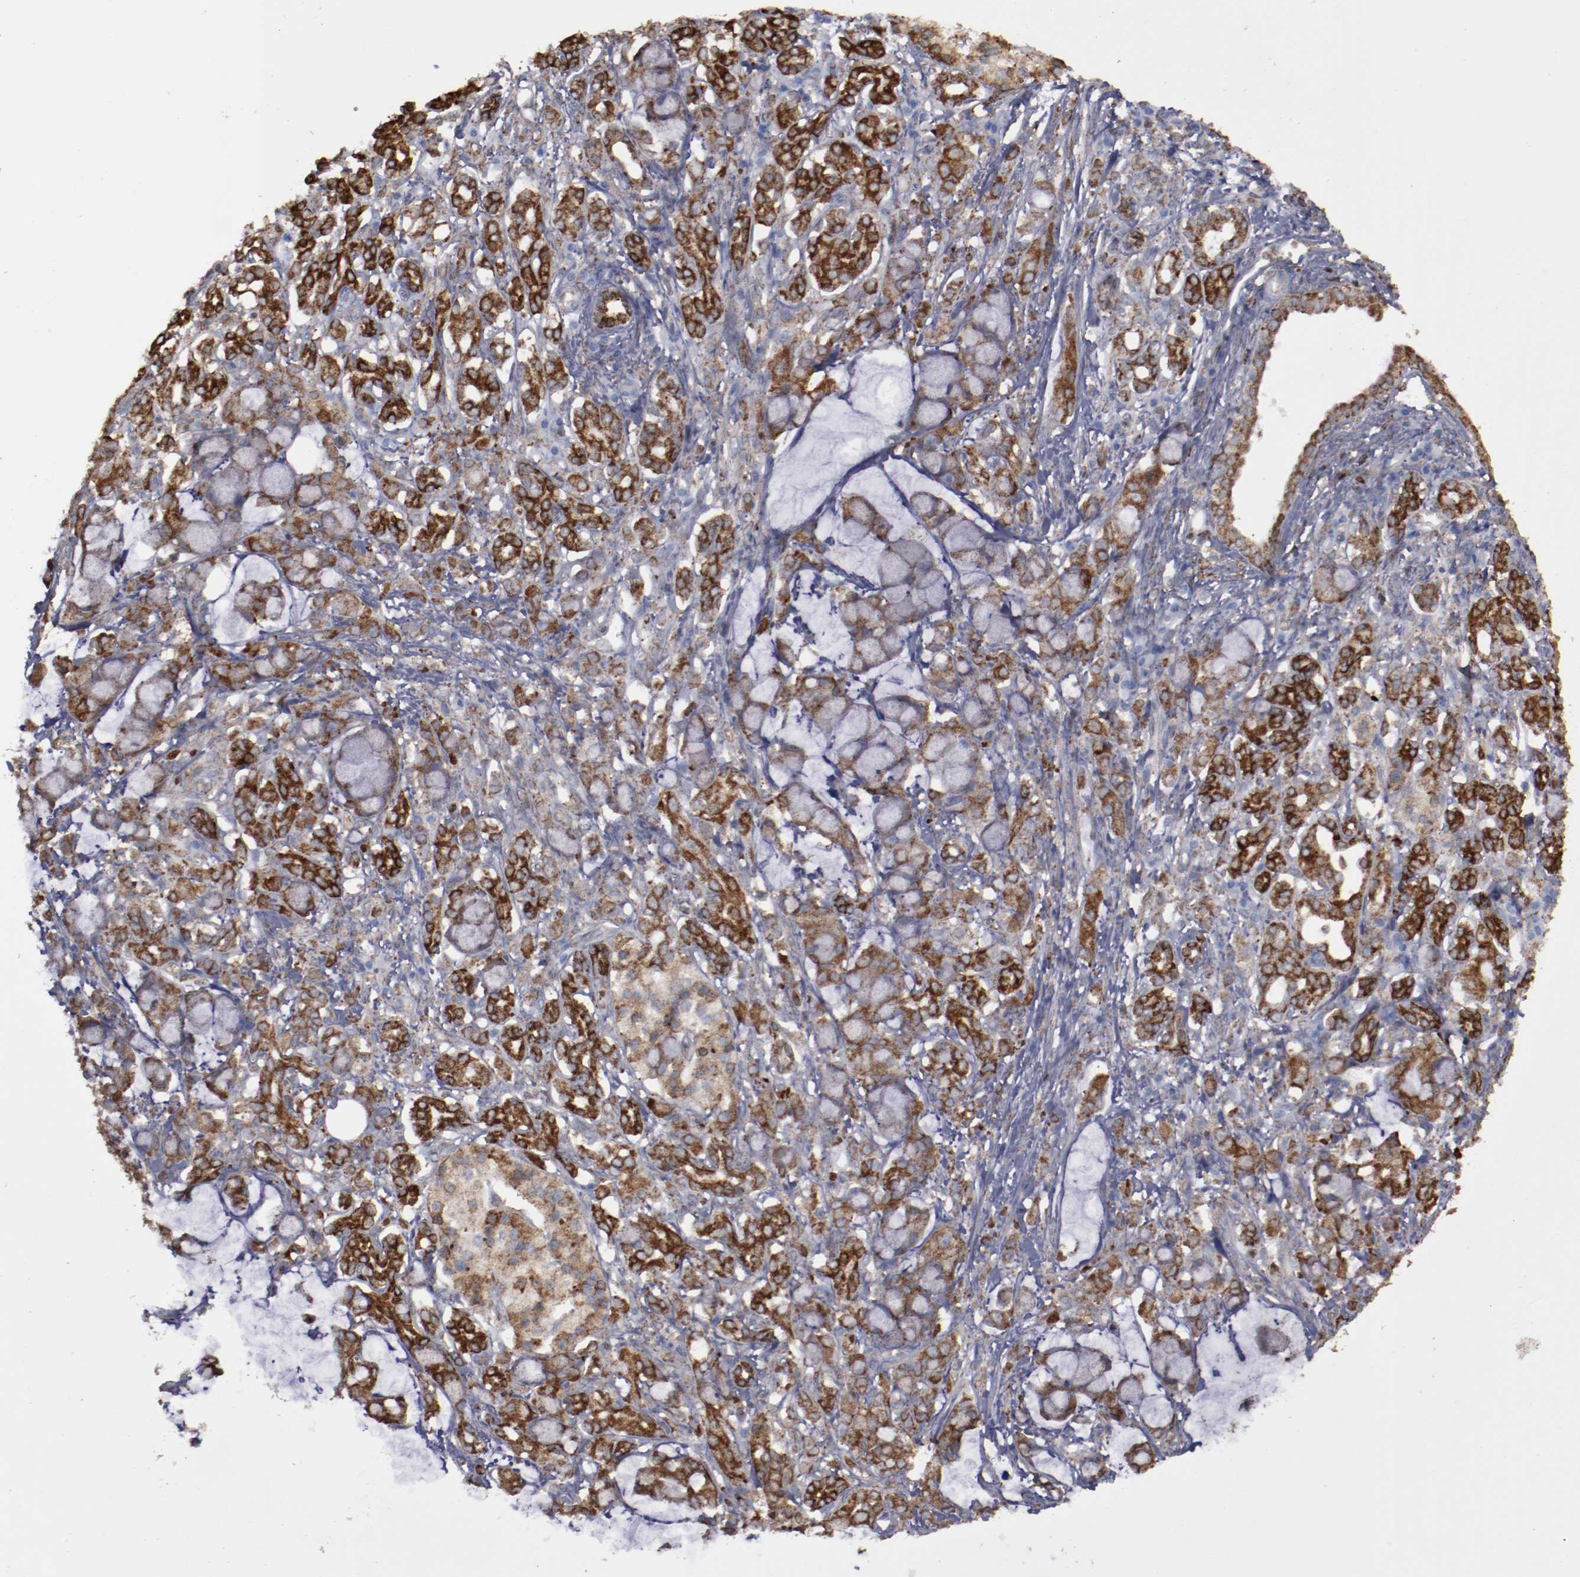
{"staining": {"intensity": "moderate", "quantity": ">75%", "location": "cytoplasmic/membranous"}, "tissue": "pancreatic cancer", "cell_type": "Tumor cells", "image_type": "cancer", "snomed": [{"axis": "morphology", "description": "Adenocarcinoma, NOS"}, {"axis": "topography", "description": "Pancreas"}], "caption": "Immunohistochemical staining of pancreatic cancer (adenocarcinoma) shows medium levels of moderate cytoplasmic/membranous positivity in approximately >75% of tumor cells. The staining was performed using DAB (3,3'-diaminobenzidine), with brown indicating positive protein expression. Nuclei are stained blue with hematoxylin.", "gene": "ERLIN2", "patient": {"sex": "female", "age": 73}}